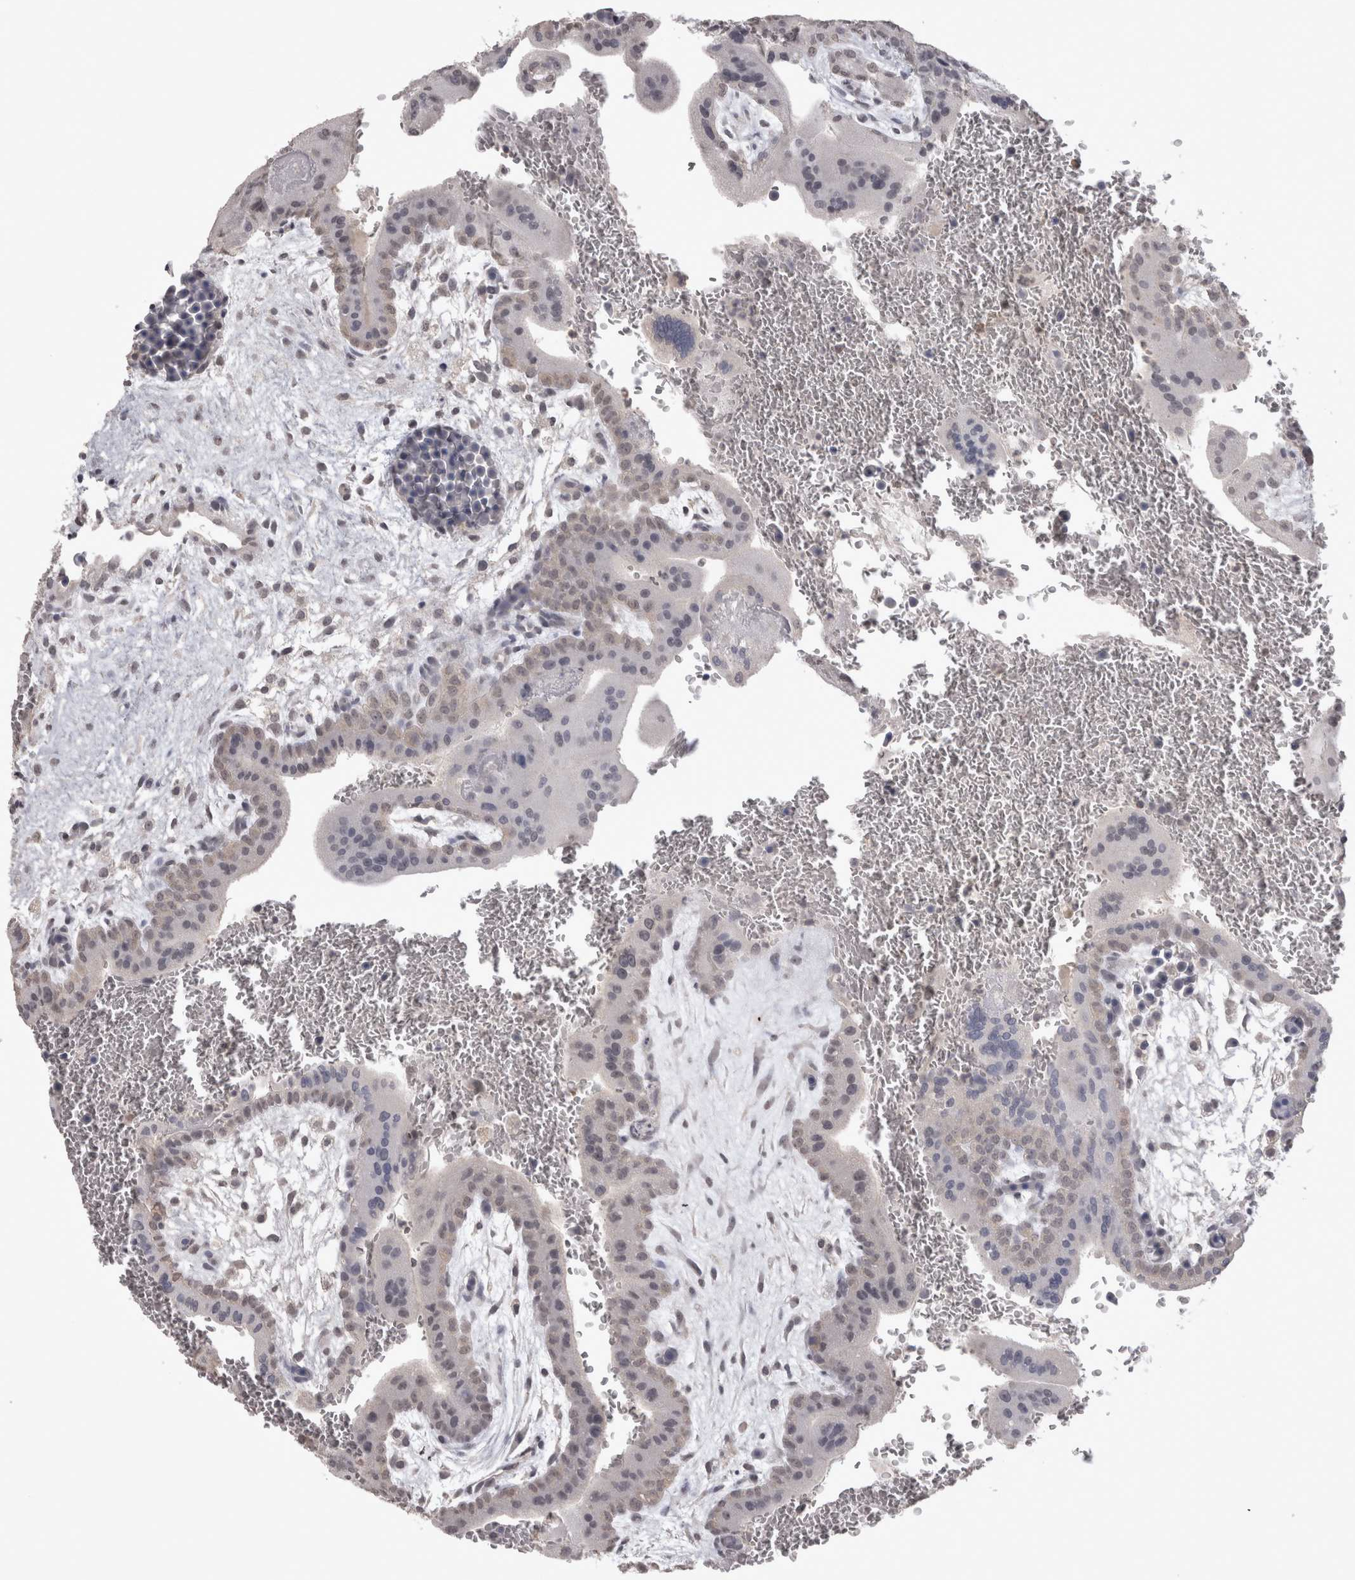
{"staining": {"intensity": "weak", "quantity": "<25%", "location": "nuclear"}, "tissue": "placenta", "cell_type": "Trophoblastic cells", "image_type": "normal", "snomed": [{"axis": "morphology", "description": "Normal tissue, NOS"}, {"axis": "topography", "description": "Placenta"}], "caption": "Immunohistochemistry (IHC) photomicrograph of benign placenta: human placenta stained with DAB (3,3'-diaminobenzidine) displays no significant protein positivity in trophoblastic cells.", "gene": "LAX1", "patient": {"sex": "female", "age": 35}}